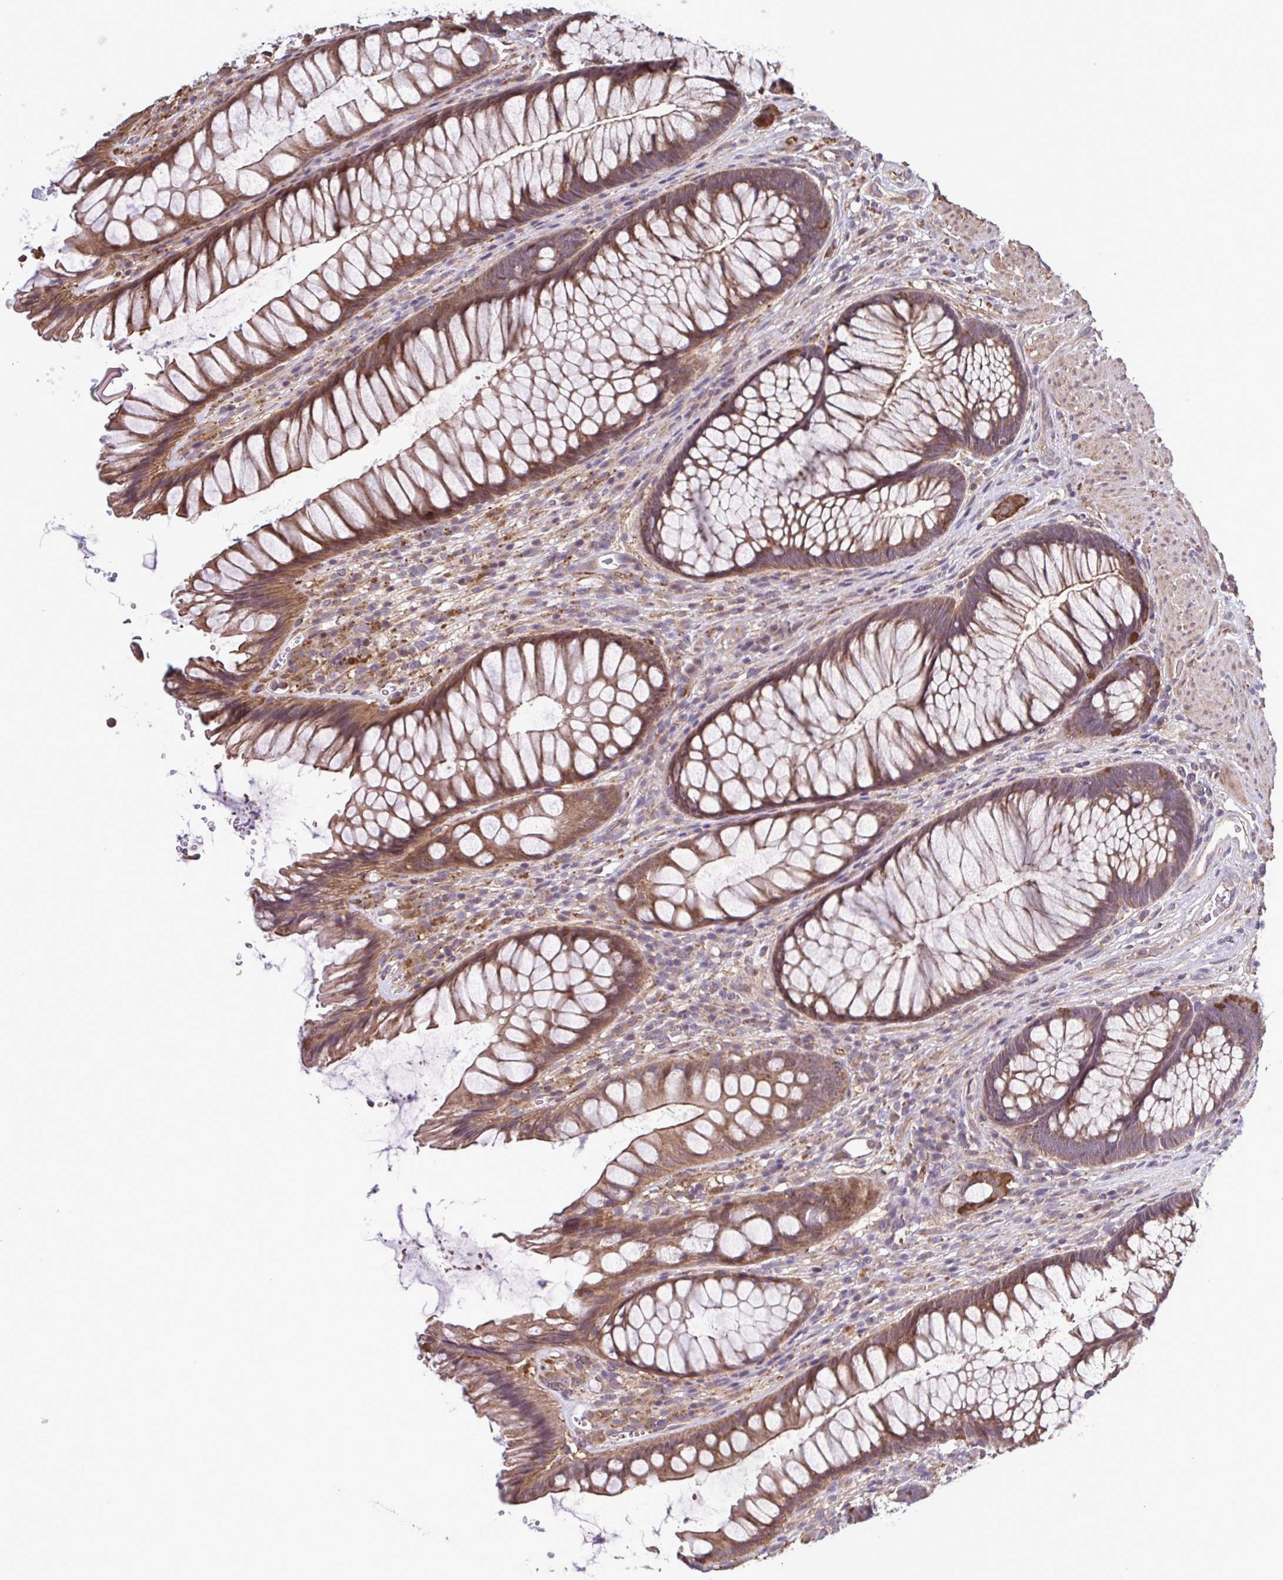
{"staining": {"intensity": "moderate", "quantity": ">75%", "location": "cytoplasmic/membranous"}, "tissue": "rectum", "cell_type": "Glandular cells", "image_type": "normal", "snomed": [{"axis": "morphology", "description": "Normal tissue, NOS"}, {"axis": "topography", "description": "Rectum"}], "caption": "Immunohistochemistry (IHC) histopathology image of unremarkable rectum: human rectum stained using immunohistochemistry (IHC) exhibits medium levels of moderate protein expression localized specifically in the cytoplasmic/membranous of glandular cells, appearing as a cytoplasmic/membranous brown color.", "gene": "ZNF200", "patient": {"sex": "male", "age": 53}}